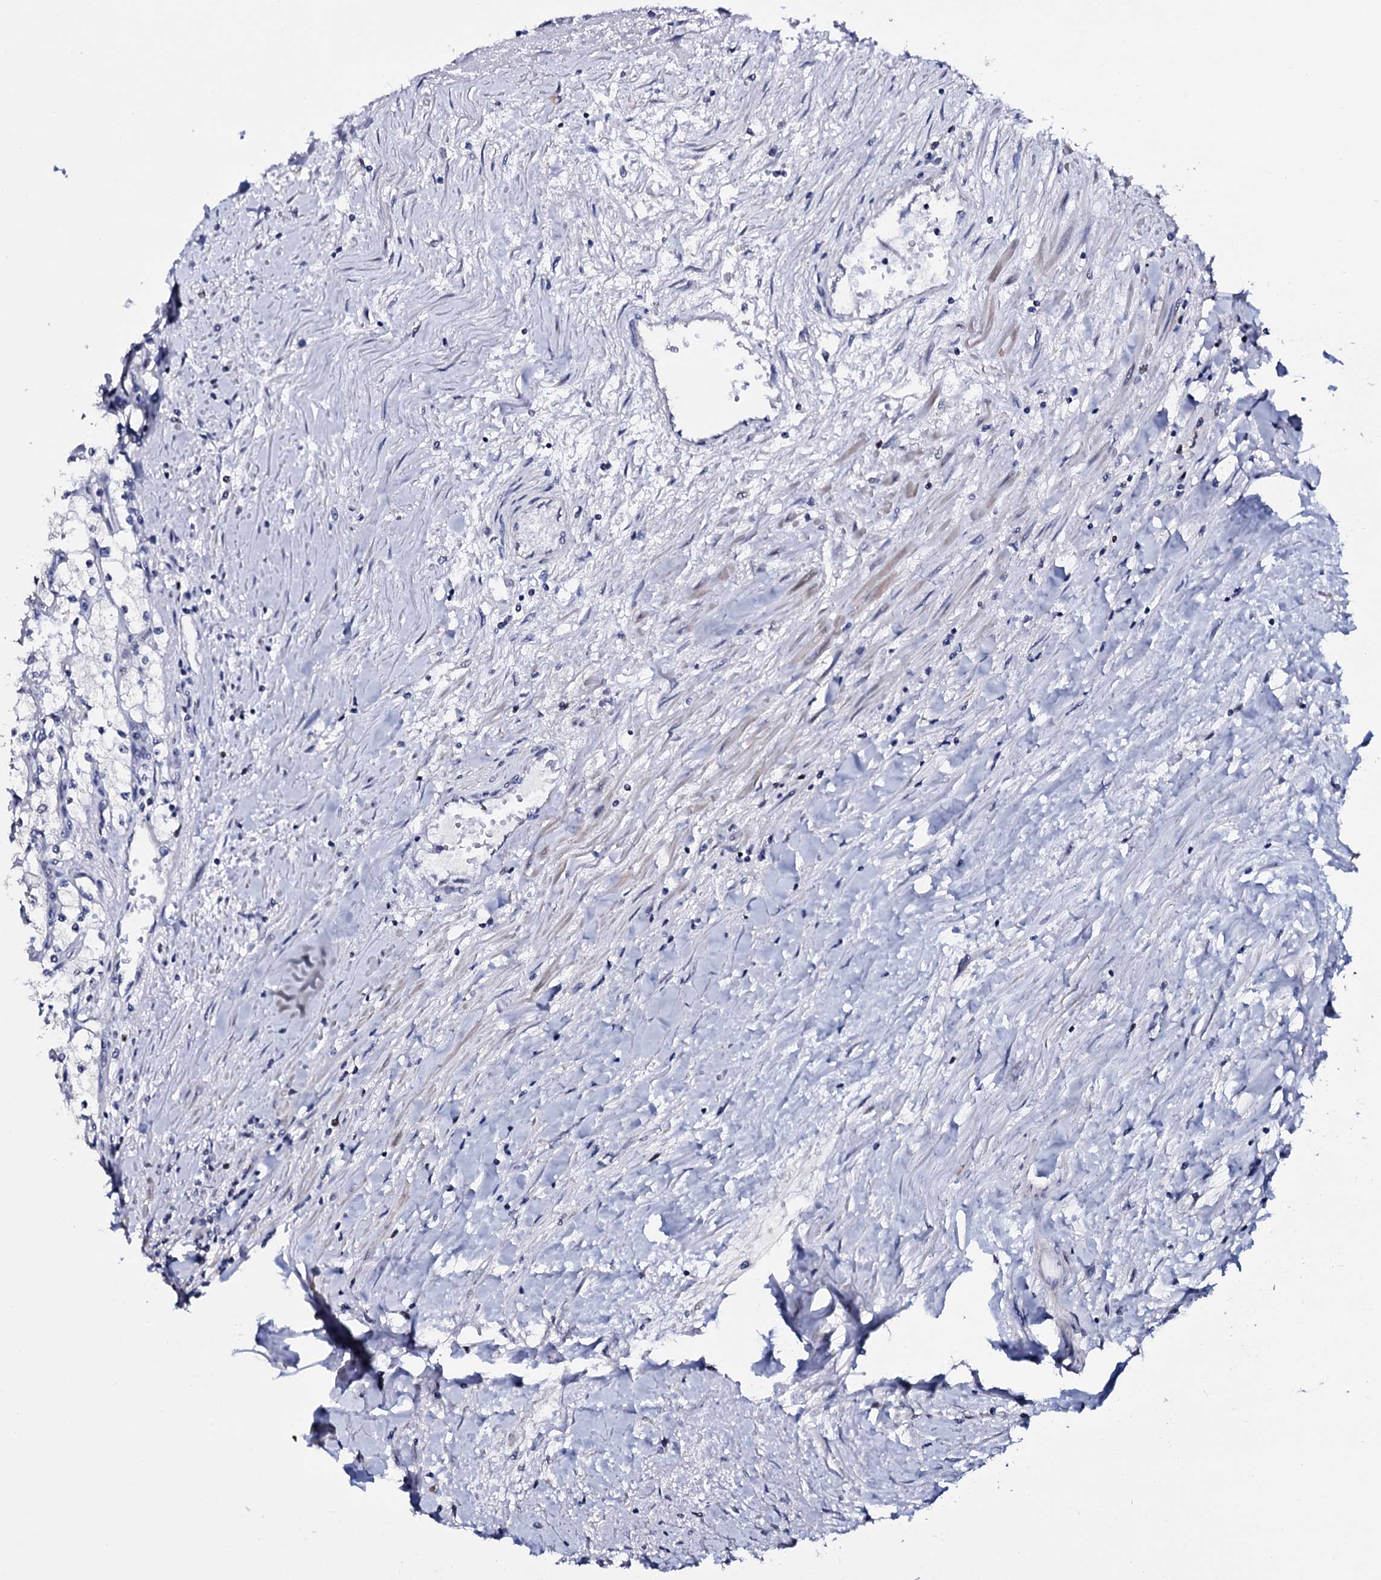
{"staining": {"intensity": "negative", "quantity": "none", "location": "none"}, "tissue": "renal cancer", "cell_type": "Tumor cells", "image_type": "cancer", "snomed": [{"axis": "morphology", "description": "Adenocarcinoma, NOS"}, {"axis": "topography", "description": "Kidney"}], "caption": "IHC micrograph of human renal cancer (adenocarcinoma) stained for a protein (brown), which exhibits no positivity in tumor cells.", "gene": "NPM2", "patient": {"sex": "male", "age": 80}}